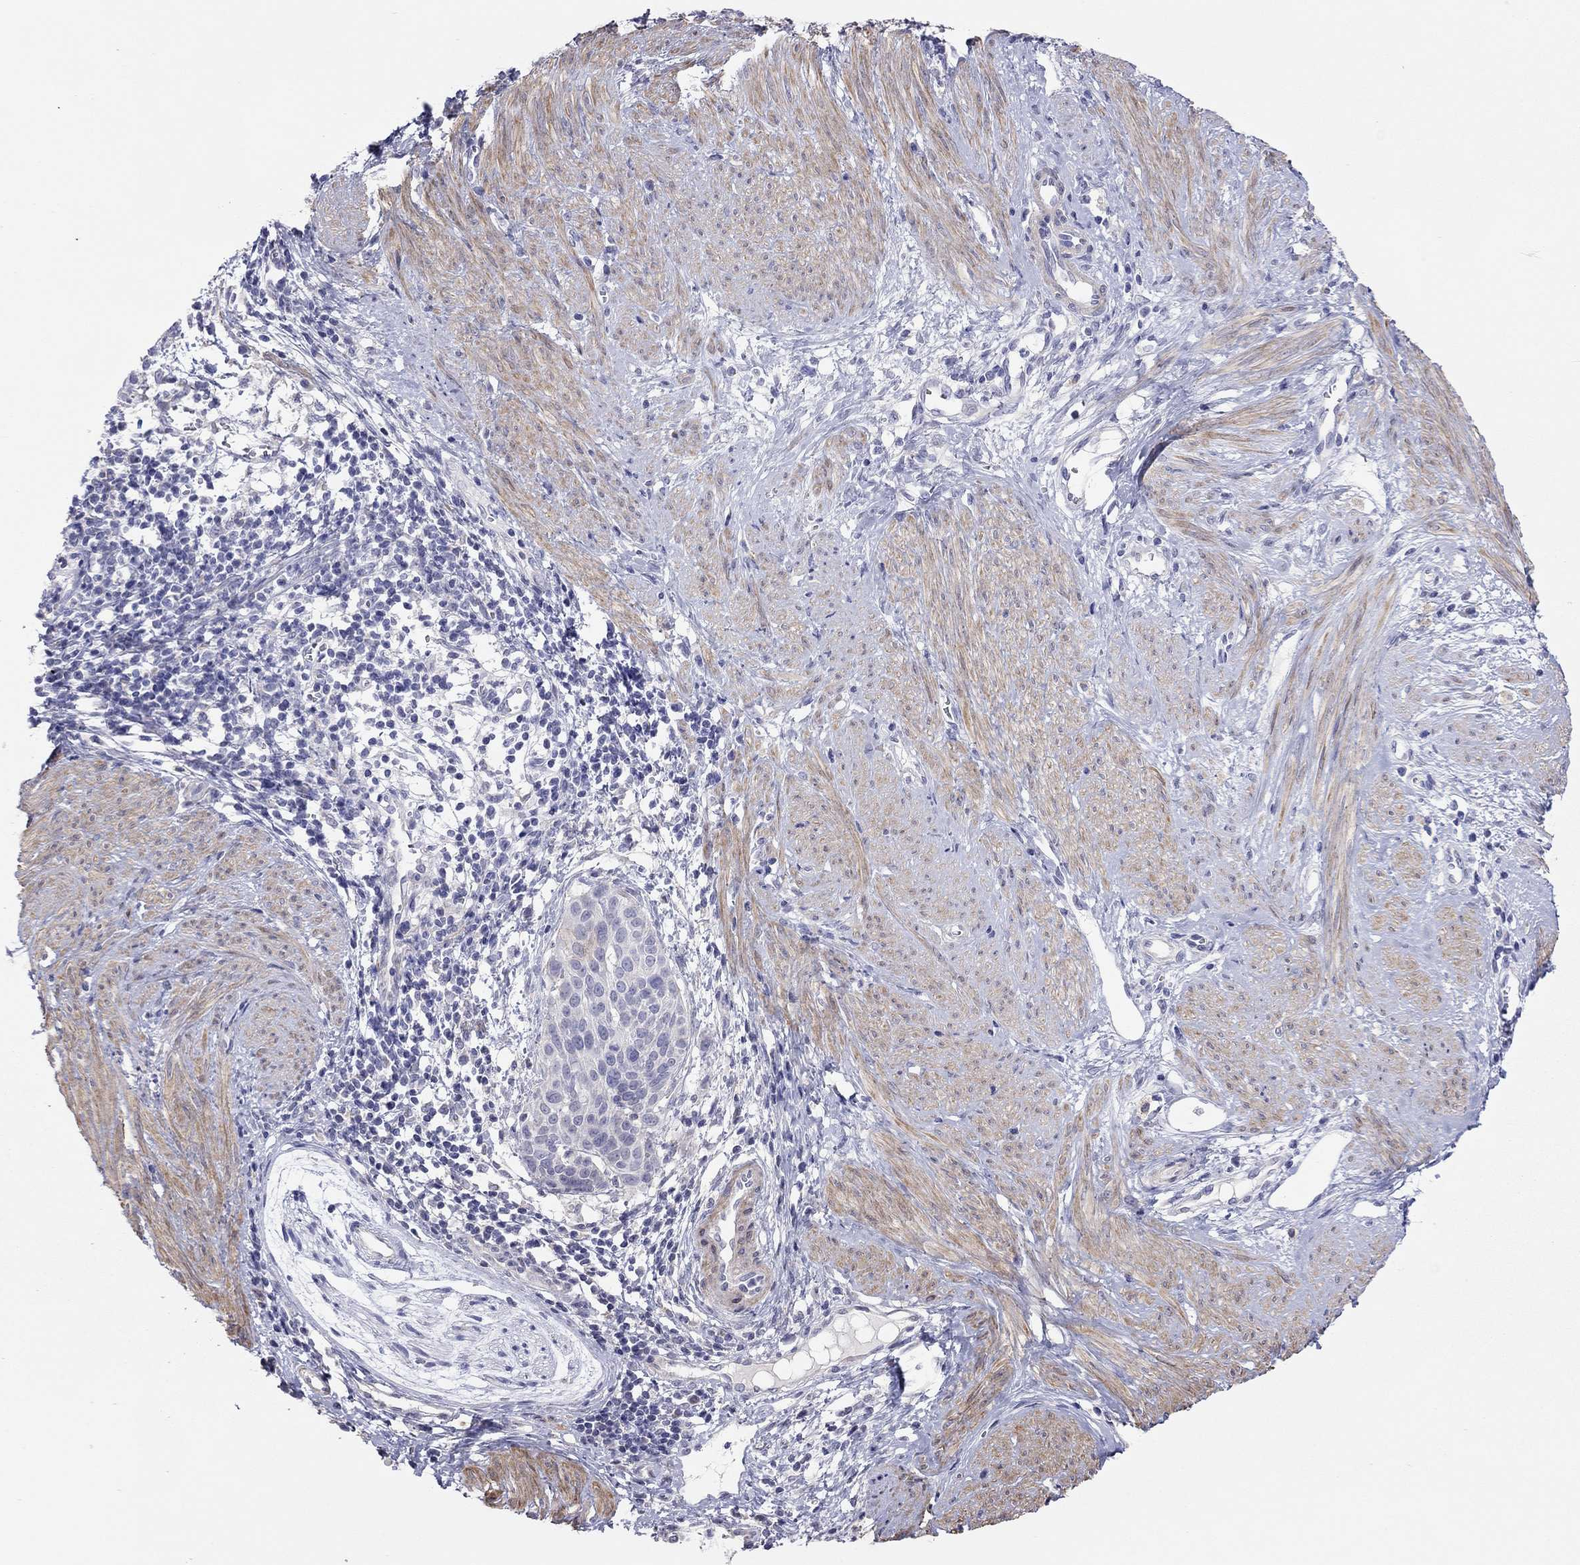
{"staining": {"intensity": "negative", "quantity": "none", "location": "none"}, "tissue": "cervical cancer", "cell_type": "Tumor cells", "image_type": "cancer", "snomed": [{"axis": "morphology", "description": "Squamous cell carcinoma, NOS"}, {"axis": "topography", "description": "Cervix"}], "caption": "Immunohistochemistry (IHC) histopathology image of cervical cancer (squamous cell carcinoma) stained for a protein (brown), which displays no expression in tumor cells.", "gene": "SYTL2", "patient": {"sex": "female", "age": 39}}